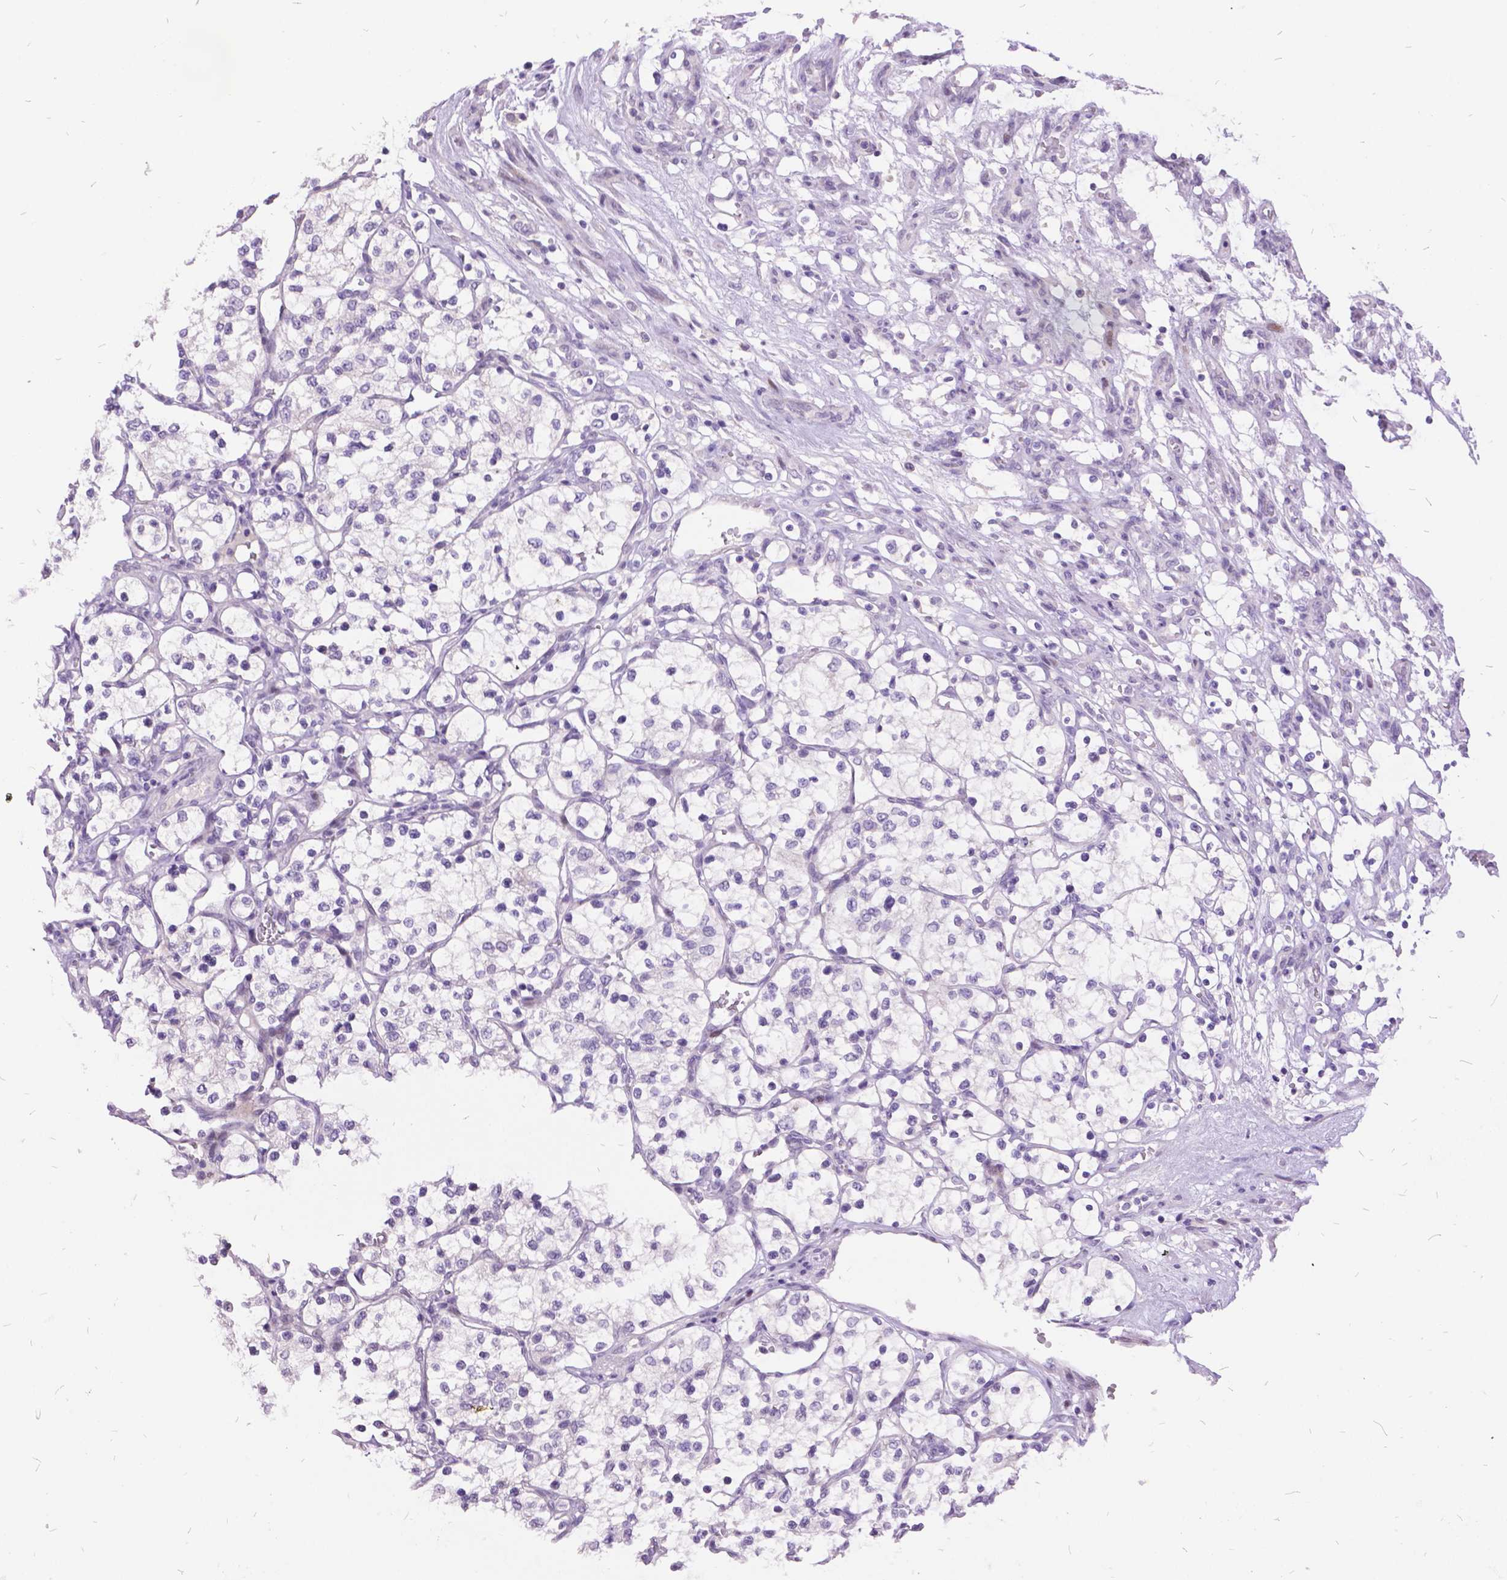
{"staining": {"intensity": "negative", "quantity": "none", "location": "none"}, "tissue": "renal cancer", "cell_type": "Tumor cells", "image_type": "cancer", "snomed": [{"axis": "morphology", "description": "Adenocarcinoma, NOS"}, {"axis": "topography", "description": "Kidney"}], "caption": "An image of renal cancer stained for a protein shows no brown staining in tumor cells.", "gene": "ITGB6", "patient": {"sex": "female", "age": 69}}